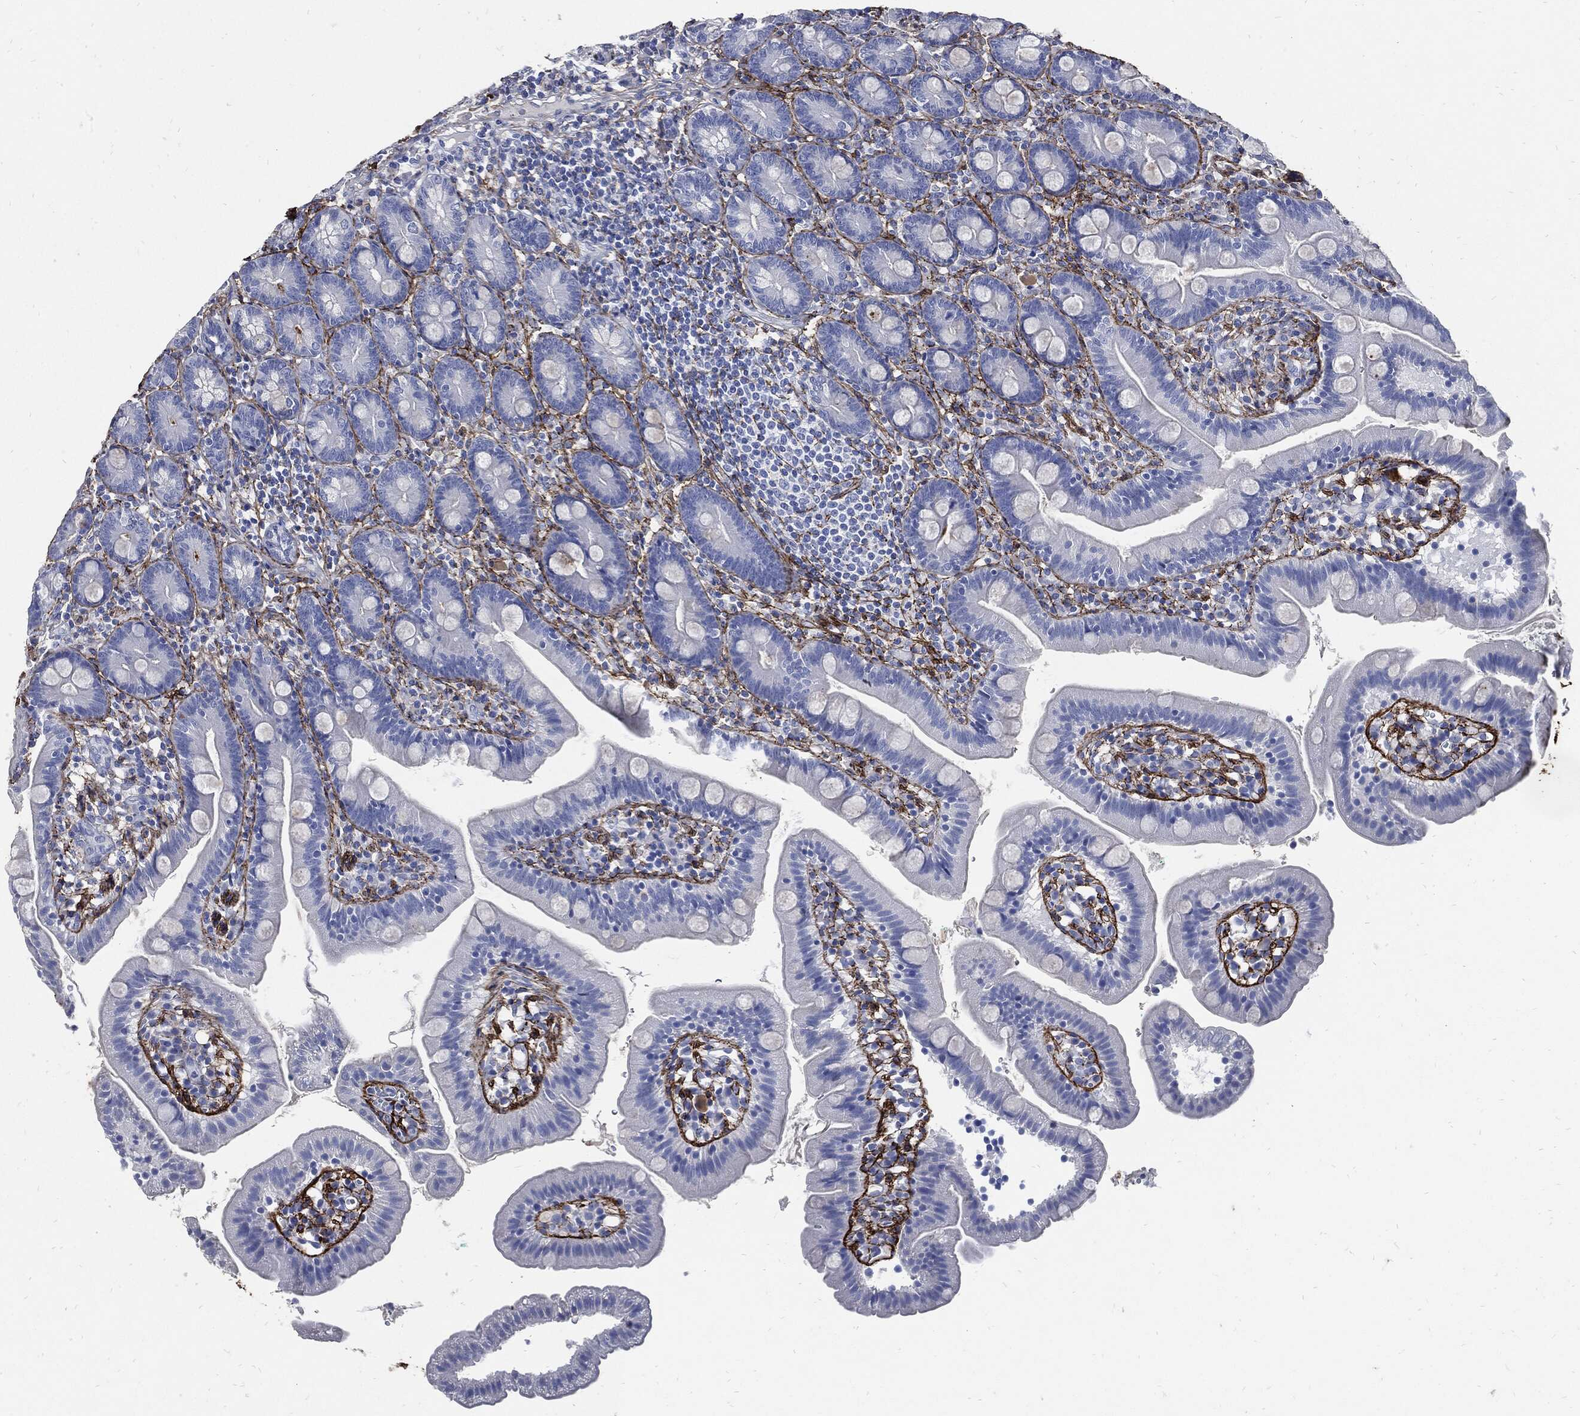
{"staining": {"intensity": "negative", "quantity": "none", "location": "none"}, "tissue": "duodenum", "cell_type": "Glandular cells", "image_type": "normal", "snomed": [{"axis": "morphology", "description": "Normal tissue, NOS"}, {"axis": "topography", "description": "Duodenum"}], "caption": "Immunohistochemistry (IHC) photomicrograph of unremarkable duodenum: human duodenum stained with DAB (3,3'-diaminobenzidine) demonstrates no significant protein positivity in glandular cells.", "gene": "FBN1", "patient": {"sex": "female", "age": 67}}